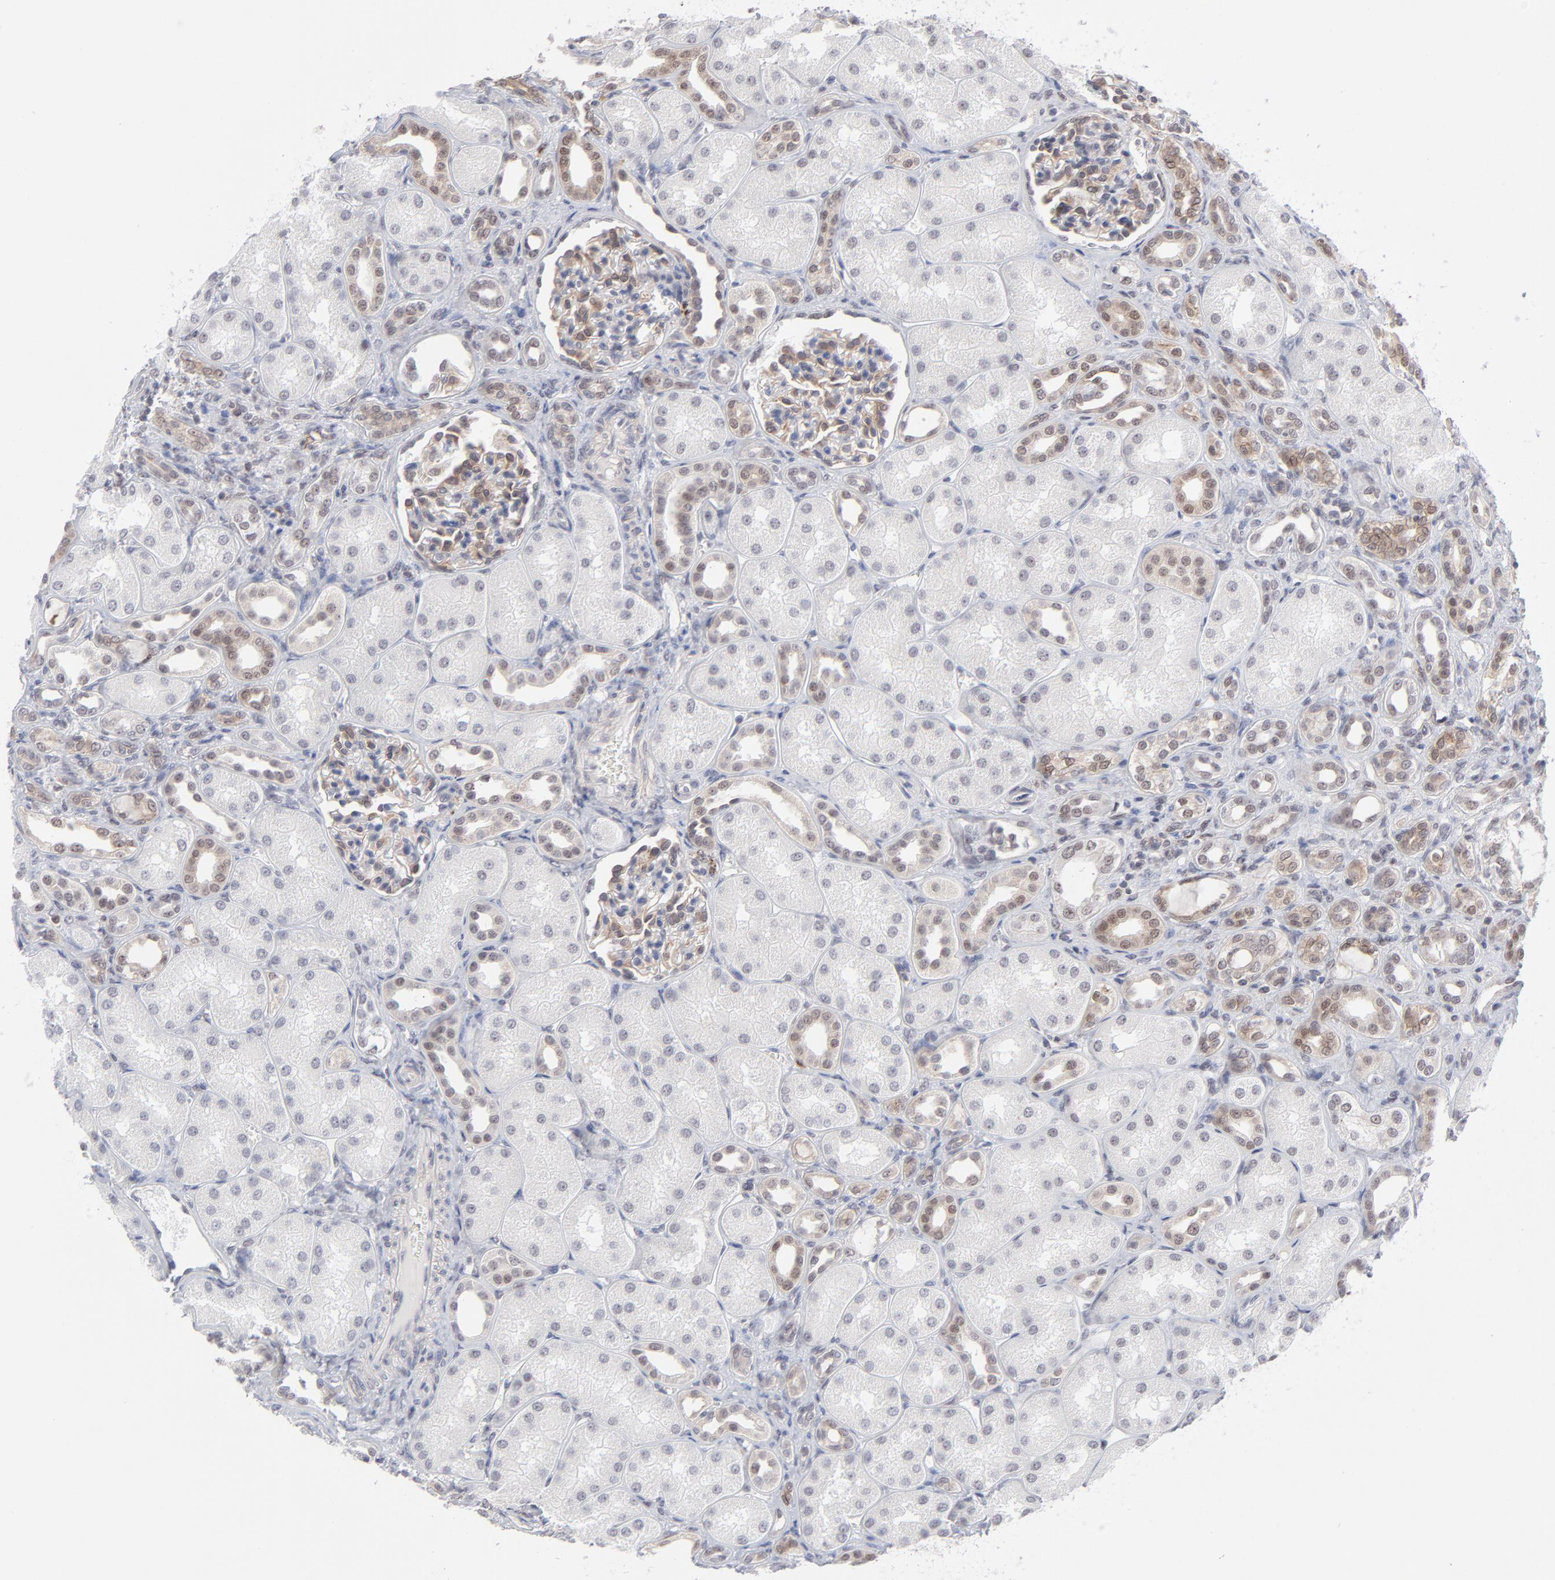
{"staining": {"intensity": "weak", "quantity": "<25%", "location": "nuclear"}, "tissue": "kidney", "cell_type": "Cells in glomeruli", "image_type": "normal", "snomed": [{"axis": "morphology", "description": "Normal tissue, NOS"}, {"axis": "topography", "description": "Kidney"}], "caption": "Histopathology image shows no significant protein staining in cells in glomeruli of benign kidney.", "gene": "NBN", "patient": {"sex": "male", "age": 7}}